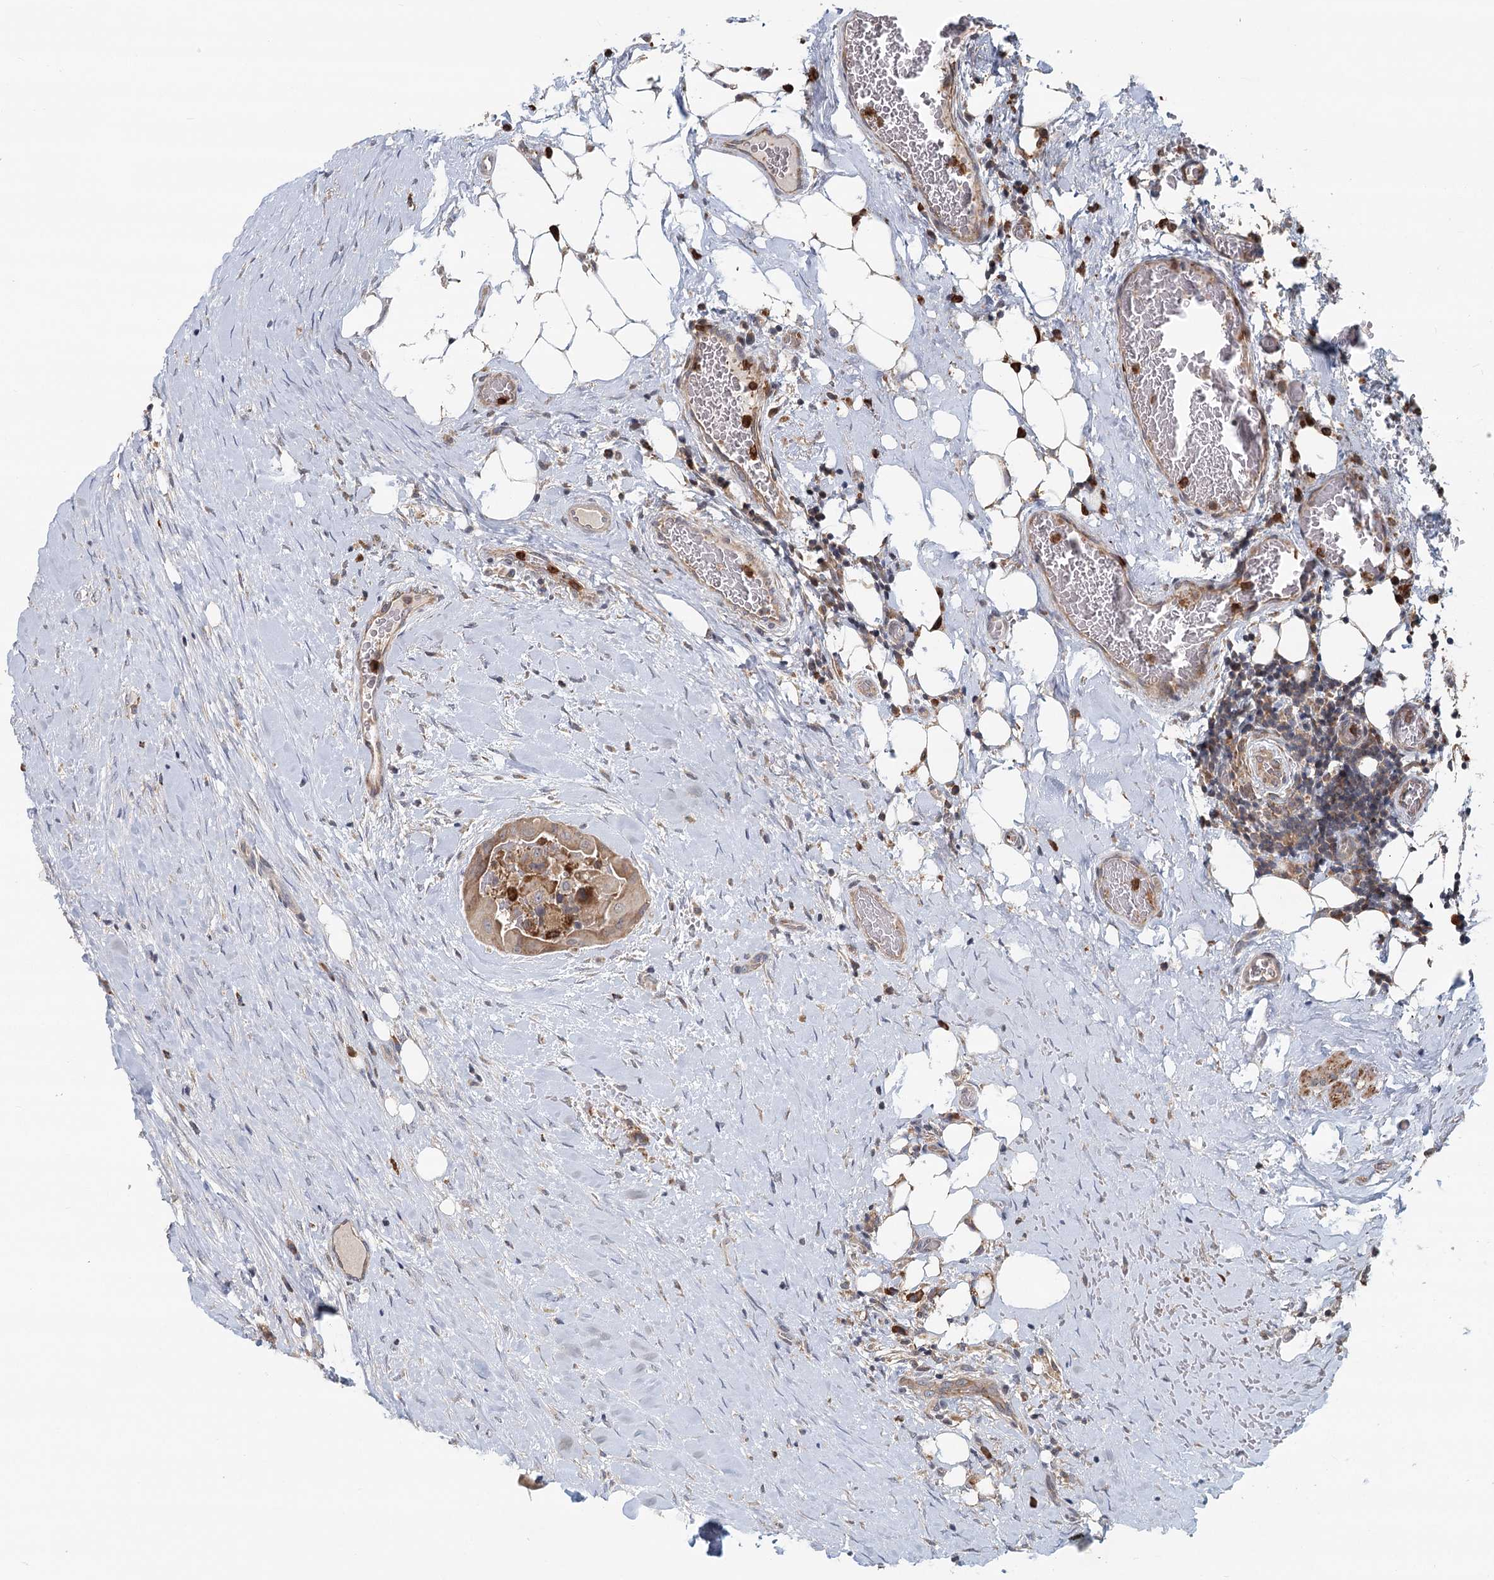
{"staining": {"intensity": "strong", "quantity": ">75%", "location": "cytoplasmic/membranous"}, "tissue": "thyroid cancer", "cell_type": "Tumor cells", "image_type": "cancer", "snomed": [{"axis": "morphology", "description": "Papillary adenocarcinoma, NOS"}, {"axis": "topography", "description": "Thyroid gland"}], "caption": "Protein analysis of papillary adenocarcinoma (thyroid) tissue demonstrates strong cytoplasmic/membranous expression in approximately >75% of tumor cells.", "gene": "RNF111", "patient": {"sex": "female", "age": 59}}